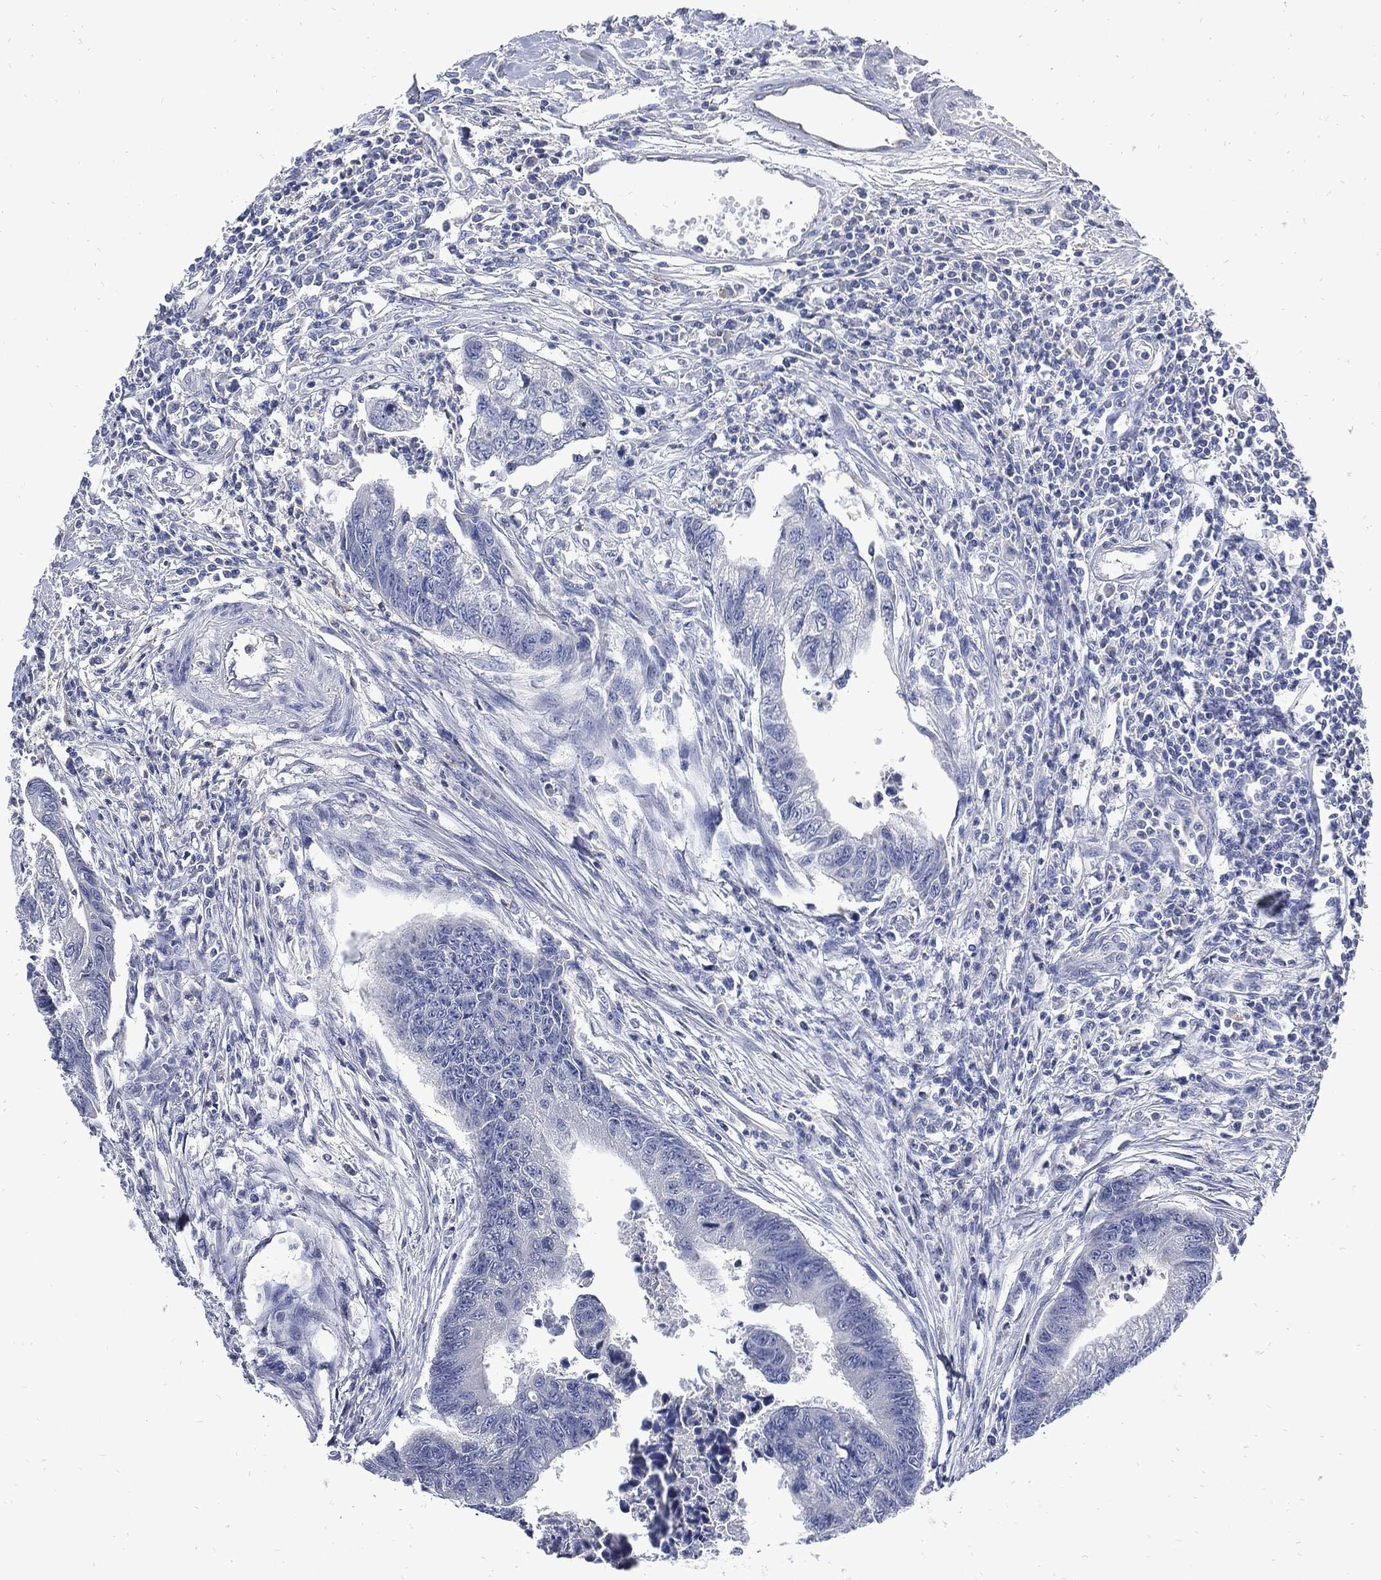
{"staining": {"intensity": "negative", "quantity": "none", "location": "none"}, "tissue": "colorectal cancer", "cell_type": "Tumor cells", "image_type": "cancer", "snomed": [{"axis": "morphology", "description": "Adenocarcinoma, NOS"}, {"axis": "topography", "description": "Colon"}], "caption": "The photomicrograph demonstrates no significant positivity in tumor cells of colorectal cancer (adenocarcinoma).", "gene": "CPE", "patient": {"sex": "female", "age": 65}}